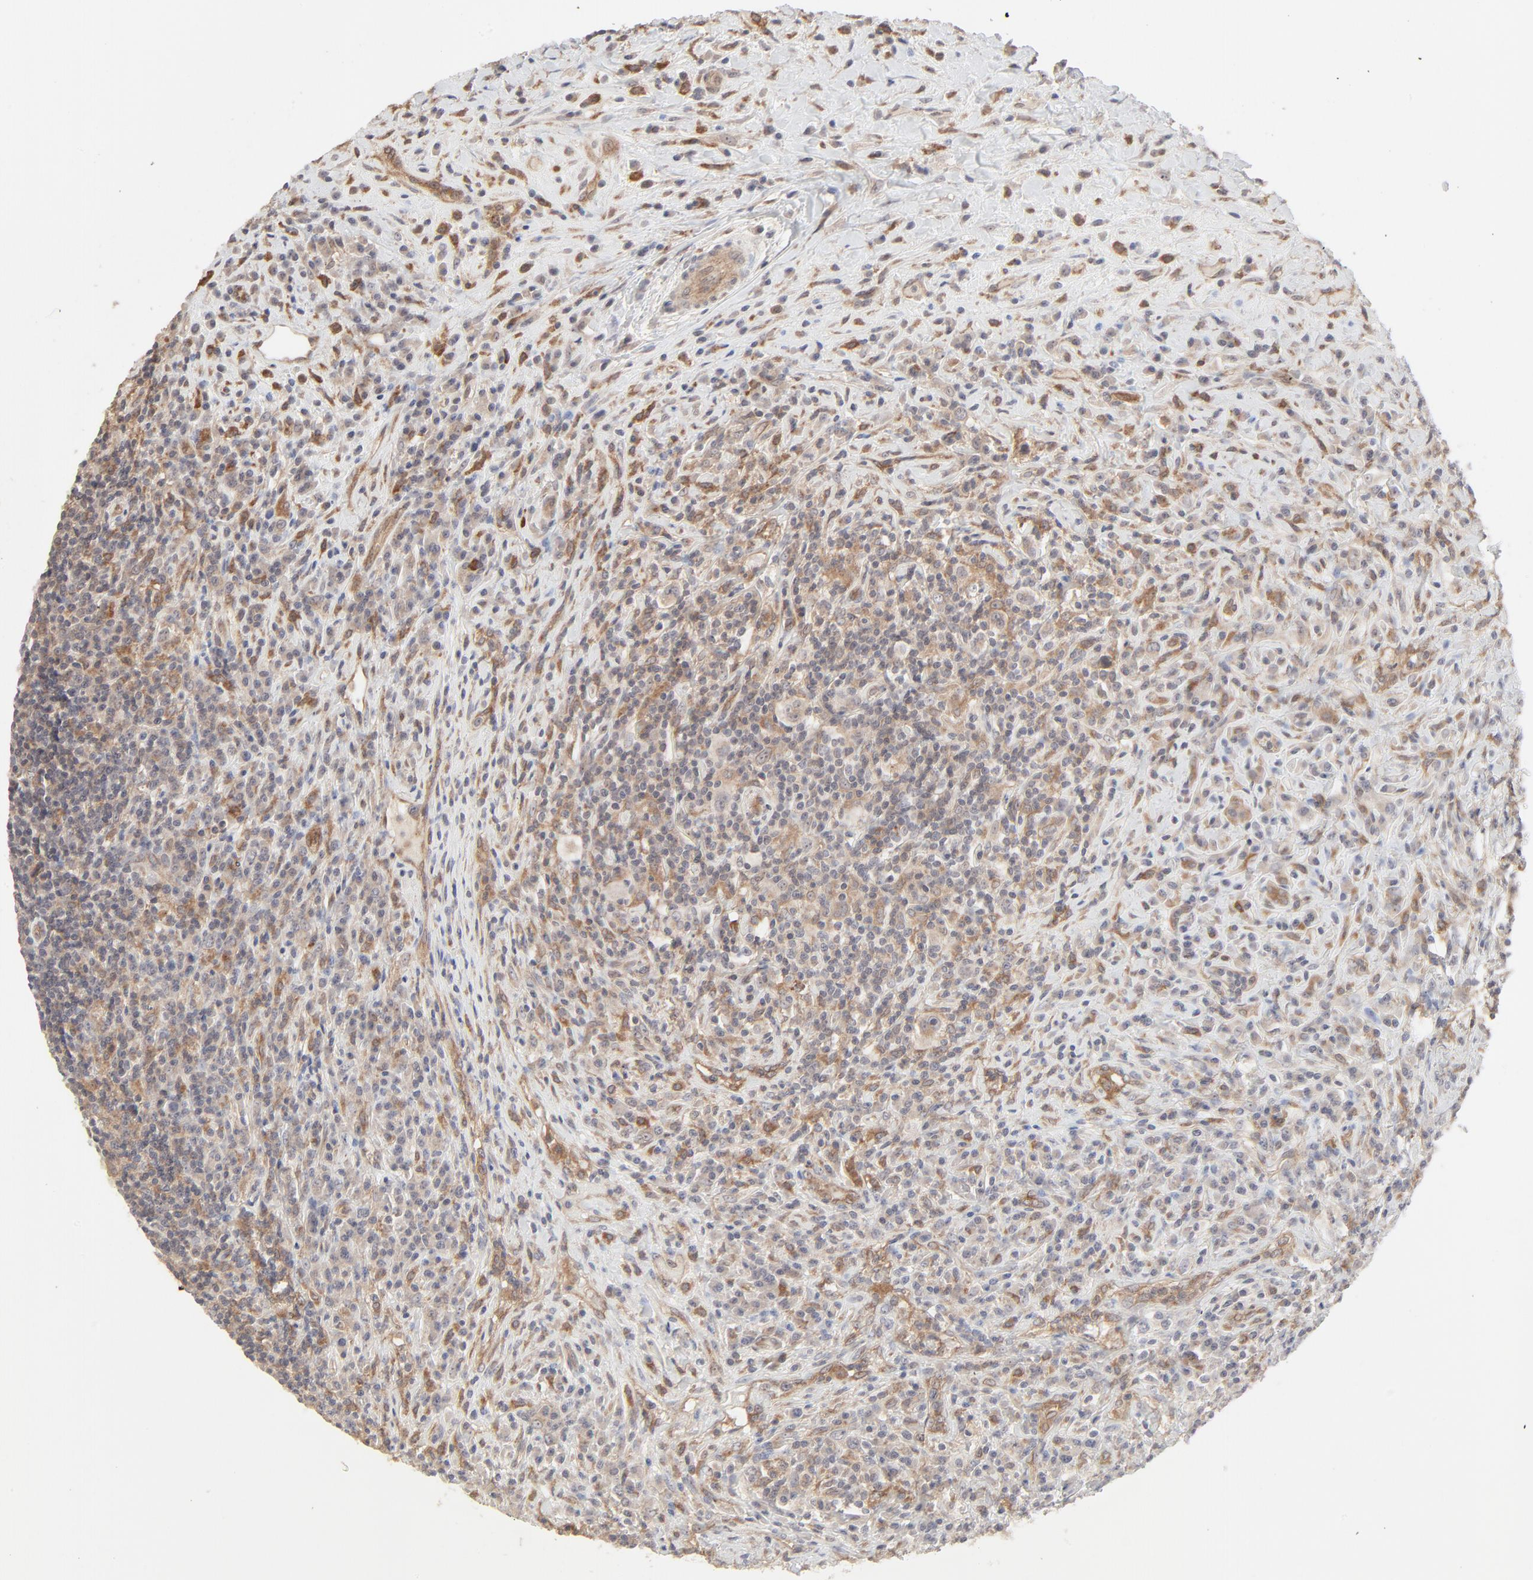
{"staining": {"intensity": "moderate", "quantity": "25%-75%", "location": "cytoplasmic/membranous"}, "tissue": "lymphoma", "cell_type": "Tumor cells", "image_type": "cancer", "snomed": [{"axis": "morphology", "description": "Hodgkin's disease, NOS"}, {"axis": "topography", "description": "Lymph node"}], "caption": "Lymphoma stained with a brown dye displays moderate cytoplasmic/membranous positive expression in approximately 25%-75% of tumor cells.", "gene": "RAB5C", "patient": {"sex": "female", "age": 25}}